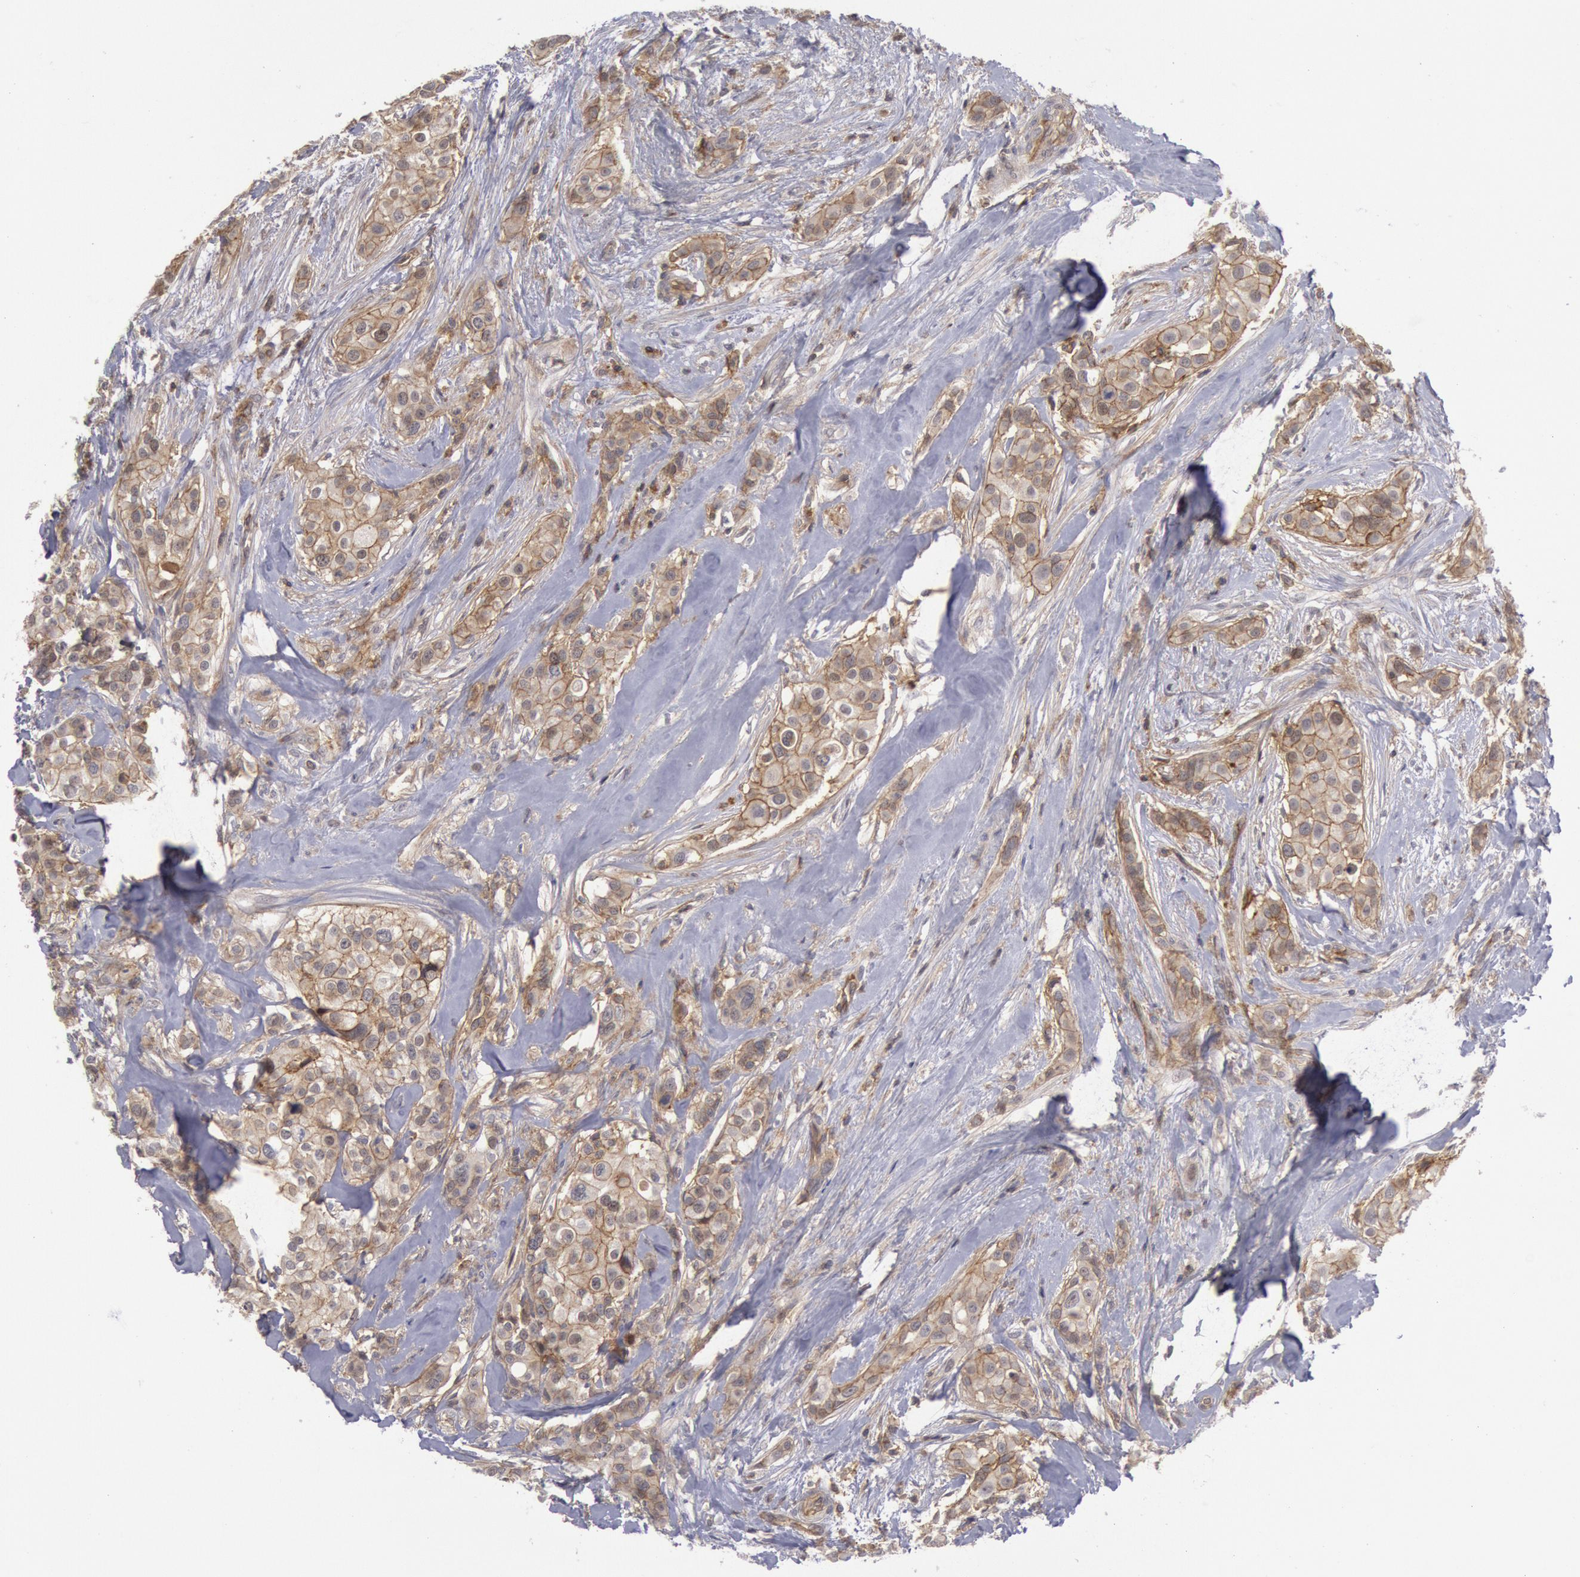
{"staining": {"intensity": "moderate", "quantity": ">75%", "location": "cytoplasmic/membranous"}, "tissue": "breast cancer", "cell_type": "Tumor cells", "image_type": "cancer", "snomed": [{"axis": "morphology", "description": "Duct carcinoma"}, {"axis": "topography", "description": "Breast"}], "caption": "Breast cancer stained with a protein marker demonstrates moderate staining in tumor cells.", "gene": "STX4", "patient": {"sex": "female", "age": 45}}